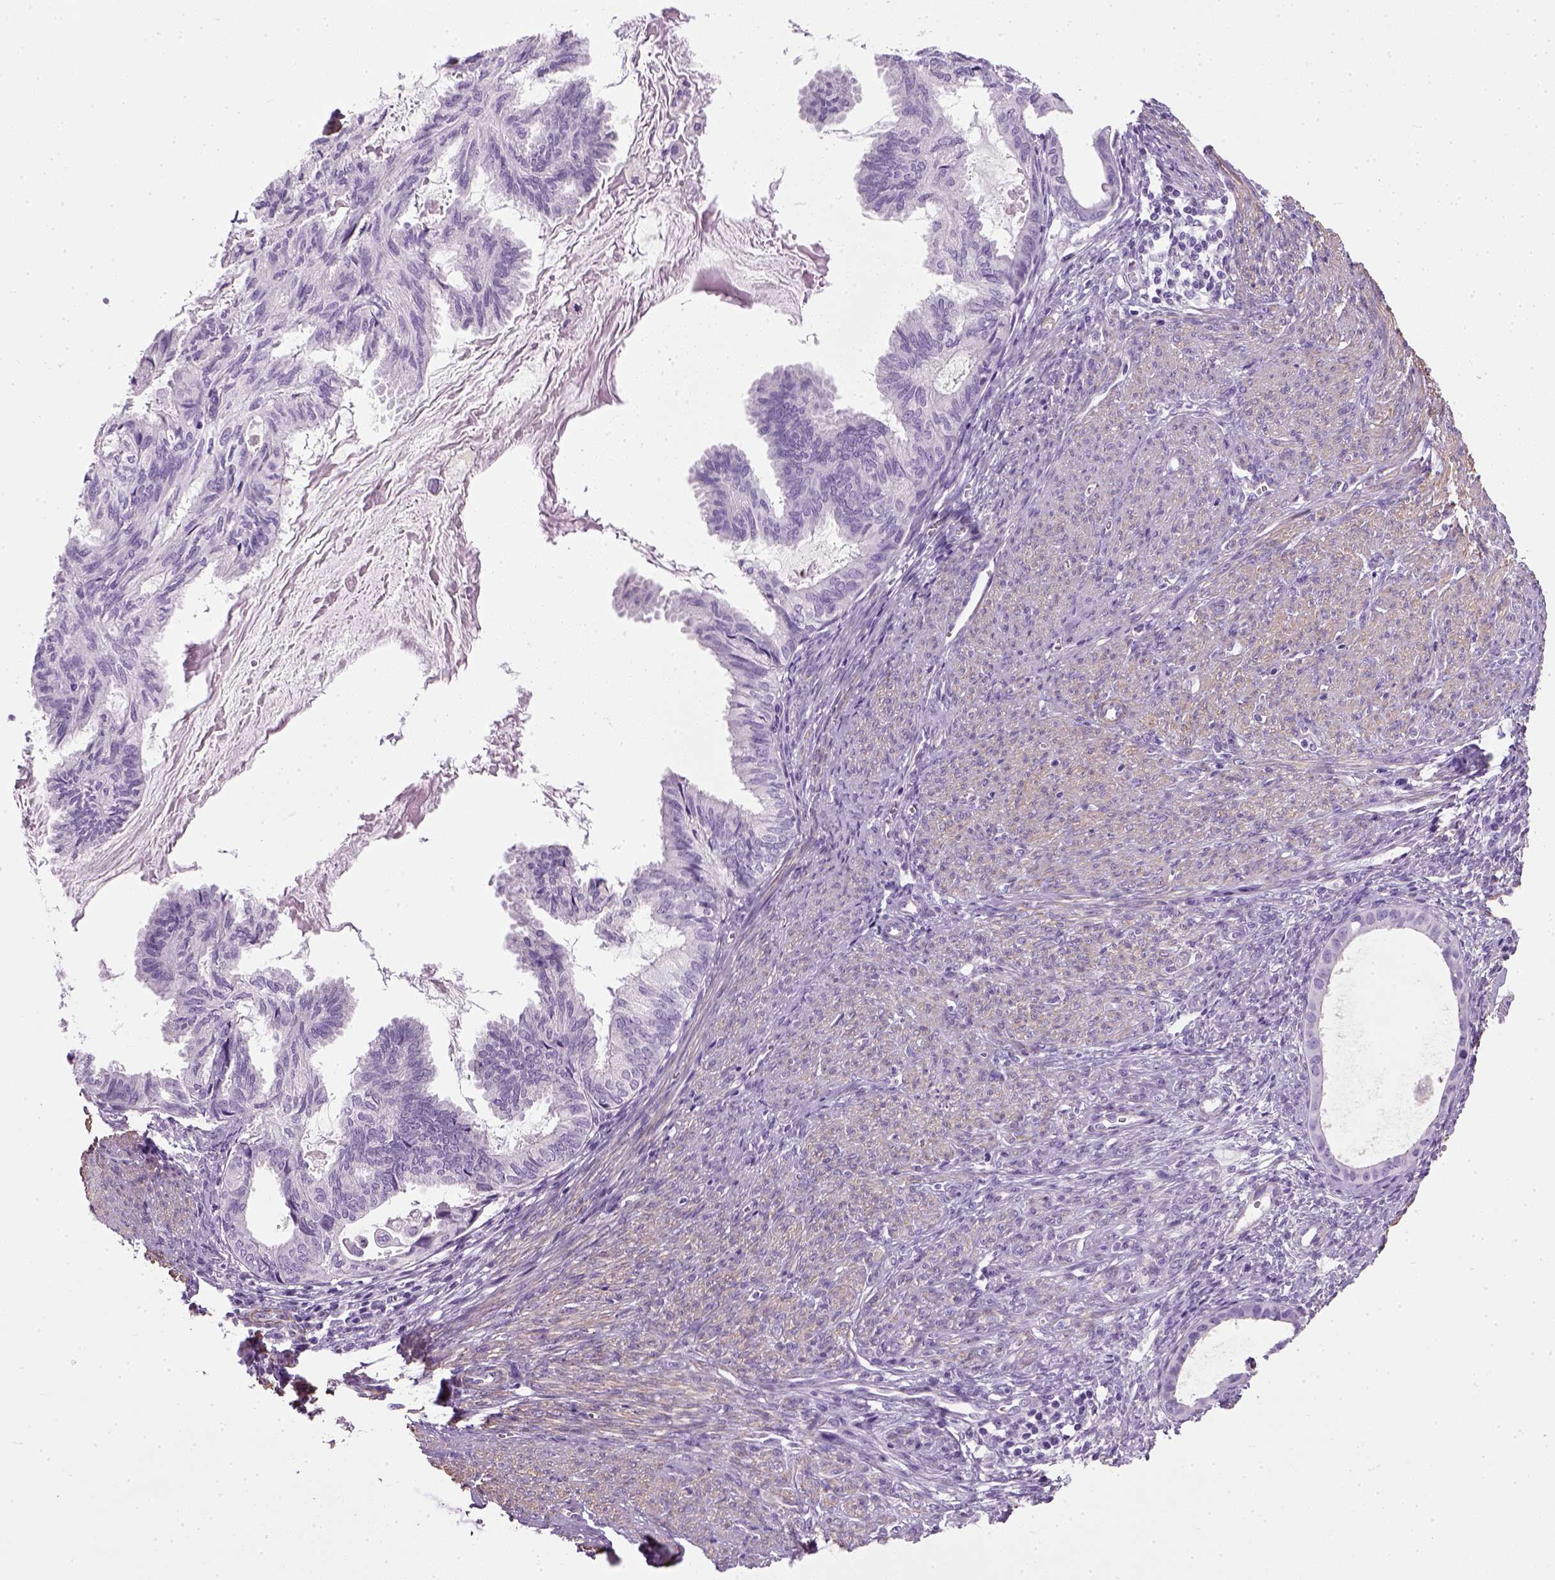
{"staining": {"intensity": "negative", "quantity": "none", "location": "none"}, "tissue": "endometrial cancer", "cell_type": "Tumor cells", "image_type": "cancer", "snomed": [{"axis": "morphology", "description": "Adenocarcinoma, NOS"}, {"axis": "topography", "description": "Endometrium"}], "caption": "Immunohistochemical staining of human endometrial adenocarcinoma shows no significant staining in tumor cells.", "gene": "FAM161A", "patient": {"sex": "female", "age": 86}}